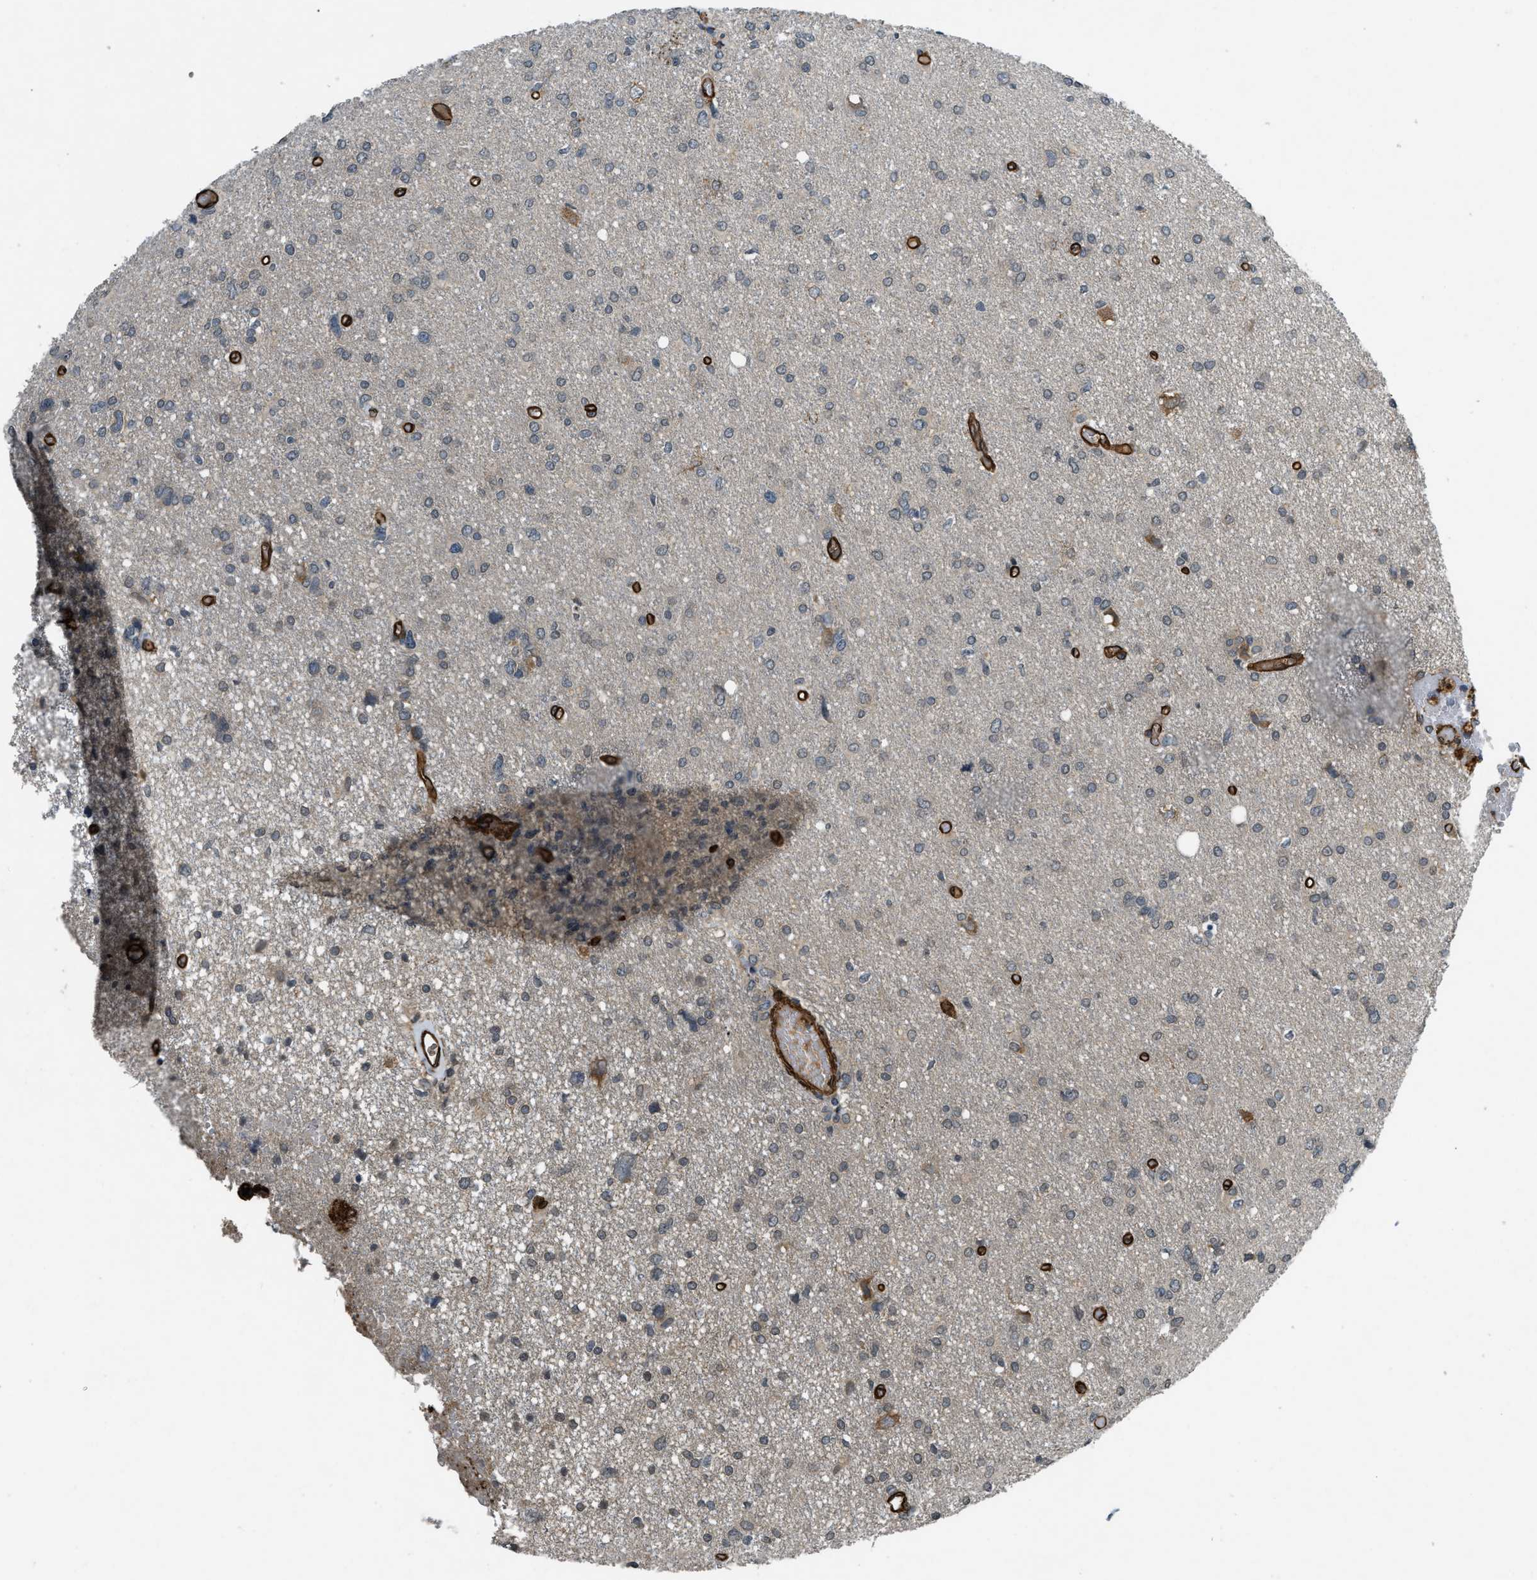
{"staining": {"intensity": "weak", "quantity": "<25%", "location": "cytoplasmic/membranous"}, "tissue": "glioma", "cell_type": "Tumor cells", "image_type": "cancer", "snomed": [{"axis": "morphology", "description": "Glioma, malignant, High grade"}, {"axis": "topography", "description": "Brain"}], "caption": "Glioma was stained to show a protein in brown. There is no significant positivity in tumor cells.", "gene": "NMB", "patient": {"sex": "female", "age": 59}}